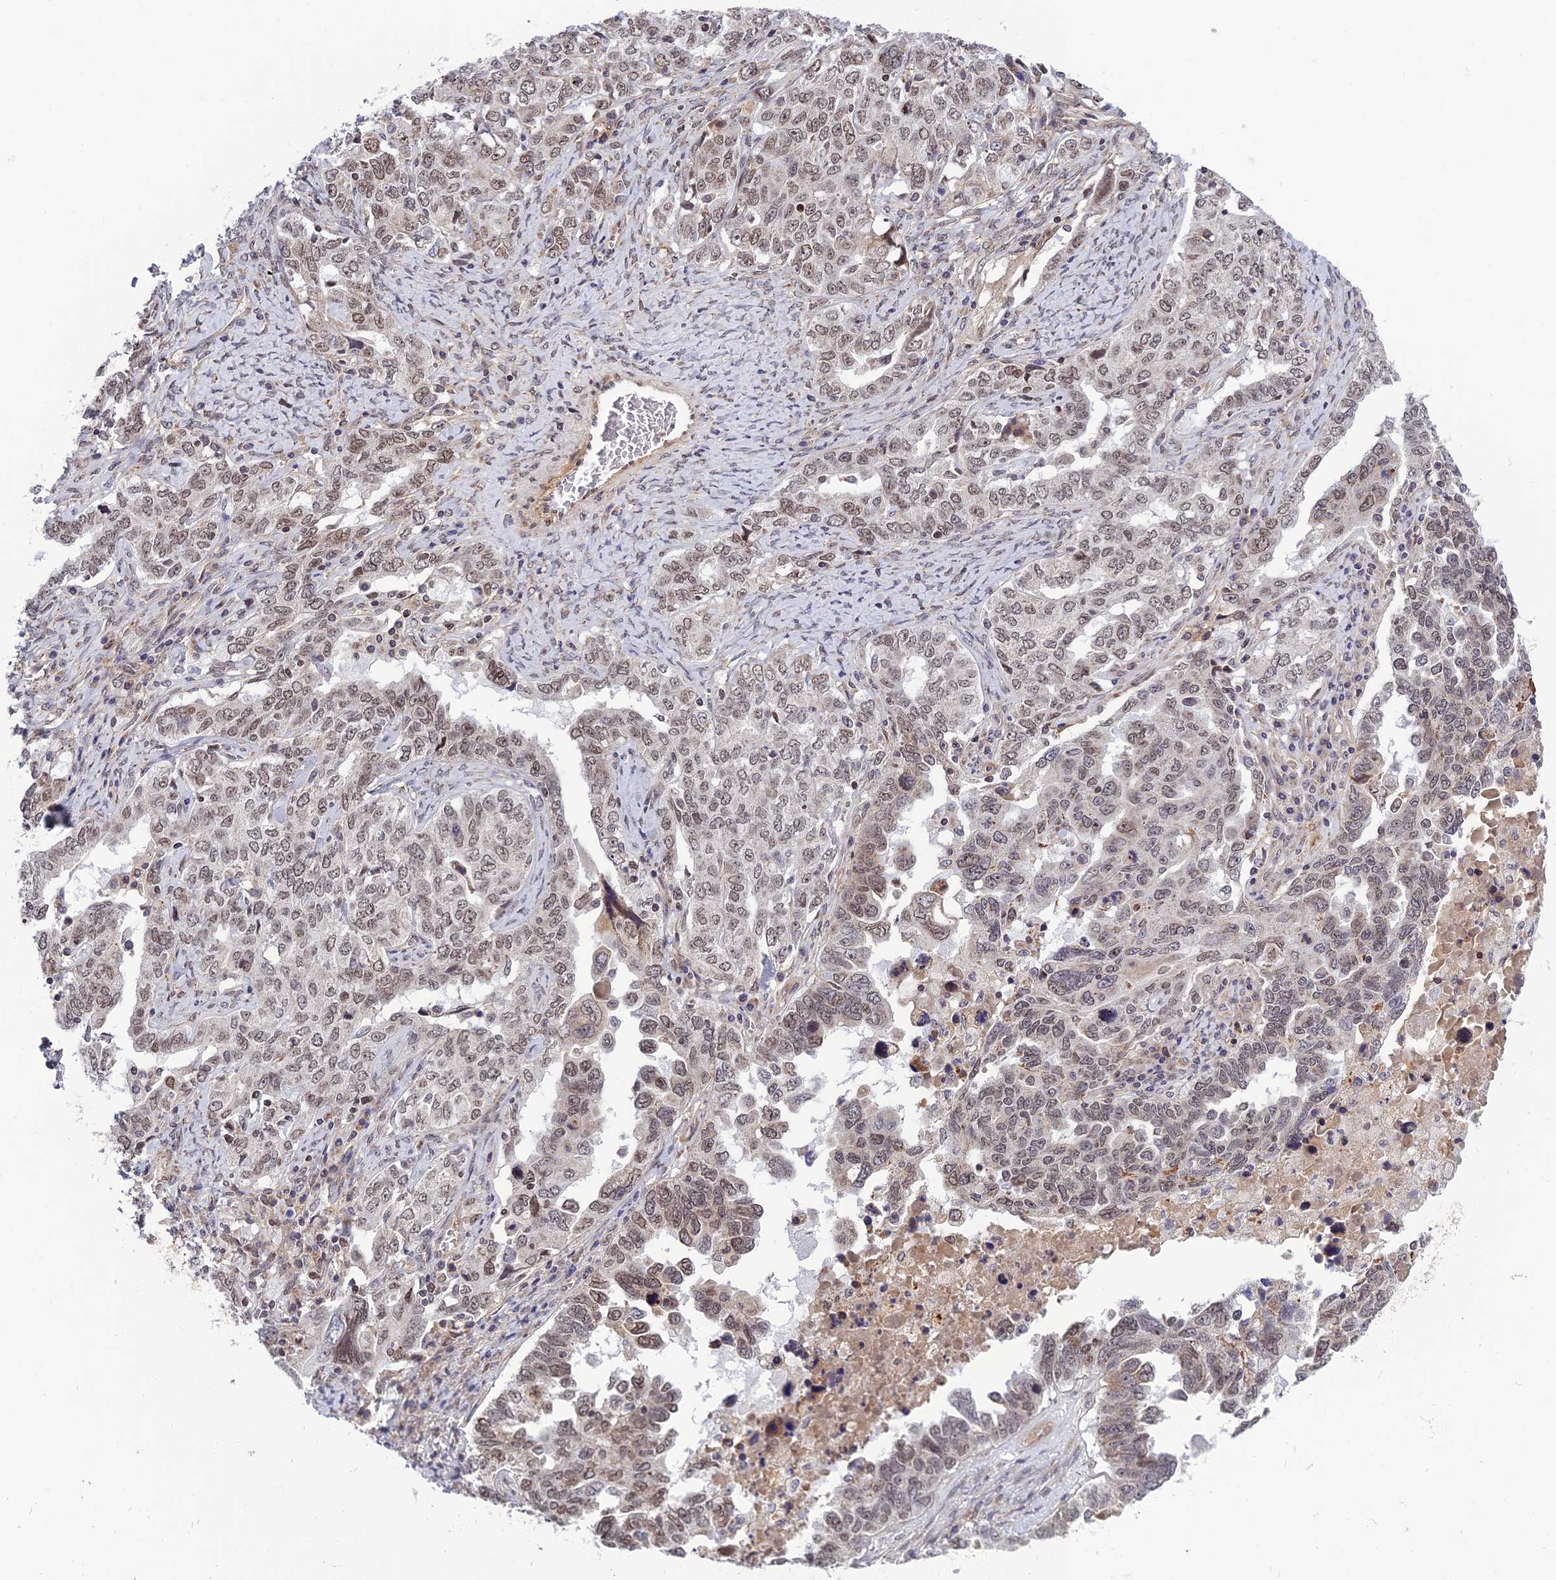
{"staining": {"intensity": "weak", "quantity": ">75%", "location": "nuclear"}, "tissue": "ovarian cancer", "cell_type": "Tumor cells", "image_type": "cancer", "snomed": [{"axis": "morphology", "description": "Carcinoma, endometroid"}, {"axis": "topography", "description": "Ovary"}], "caption": "The histopathology image demonstrates immunohistochemical staining of ovarian endometroid carcinoma. There is weak nuclear positivity is identified in approximately >75% of tumor cells.", "gene": "REXO1", "patient": {"sex": "female", "age": 62}}